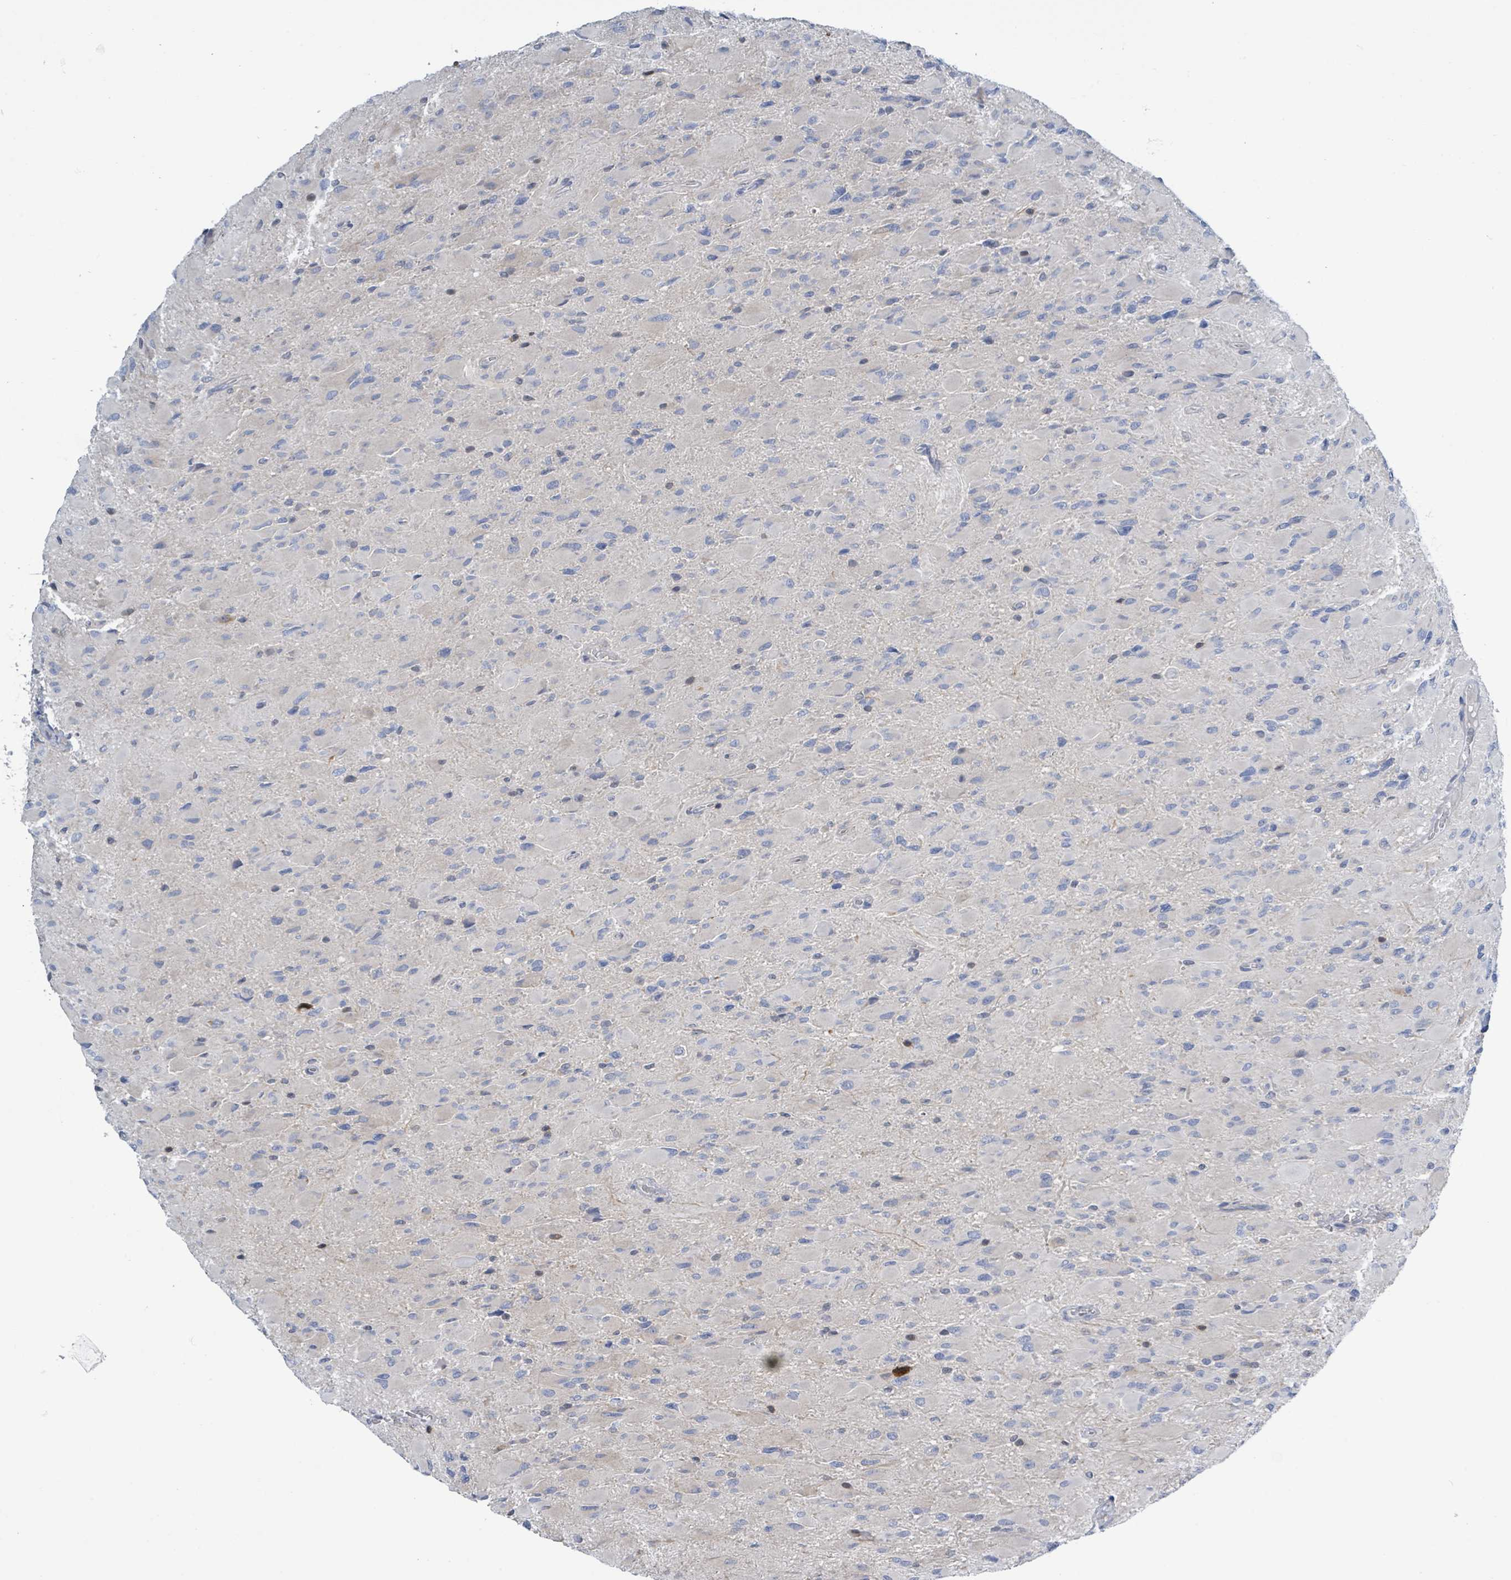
{"staining": {"intensity": "negative", "quantity": "none", "location": "none"}, "tissue": "glioma", "cell_type": "Tumor cells", "image_type": "cancer", "snomed": [{"axis": "morphology", "description": "Glioma, malignant, High grade"}, {"axis": "topography", "description": "Cerebral cortex"}], "caption": "Immunohistochemical staining of glioma shows no significant positivity in tumor cells.", "gene": "DGKZ", "patient": {"sex": "female", "age": 36}}